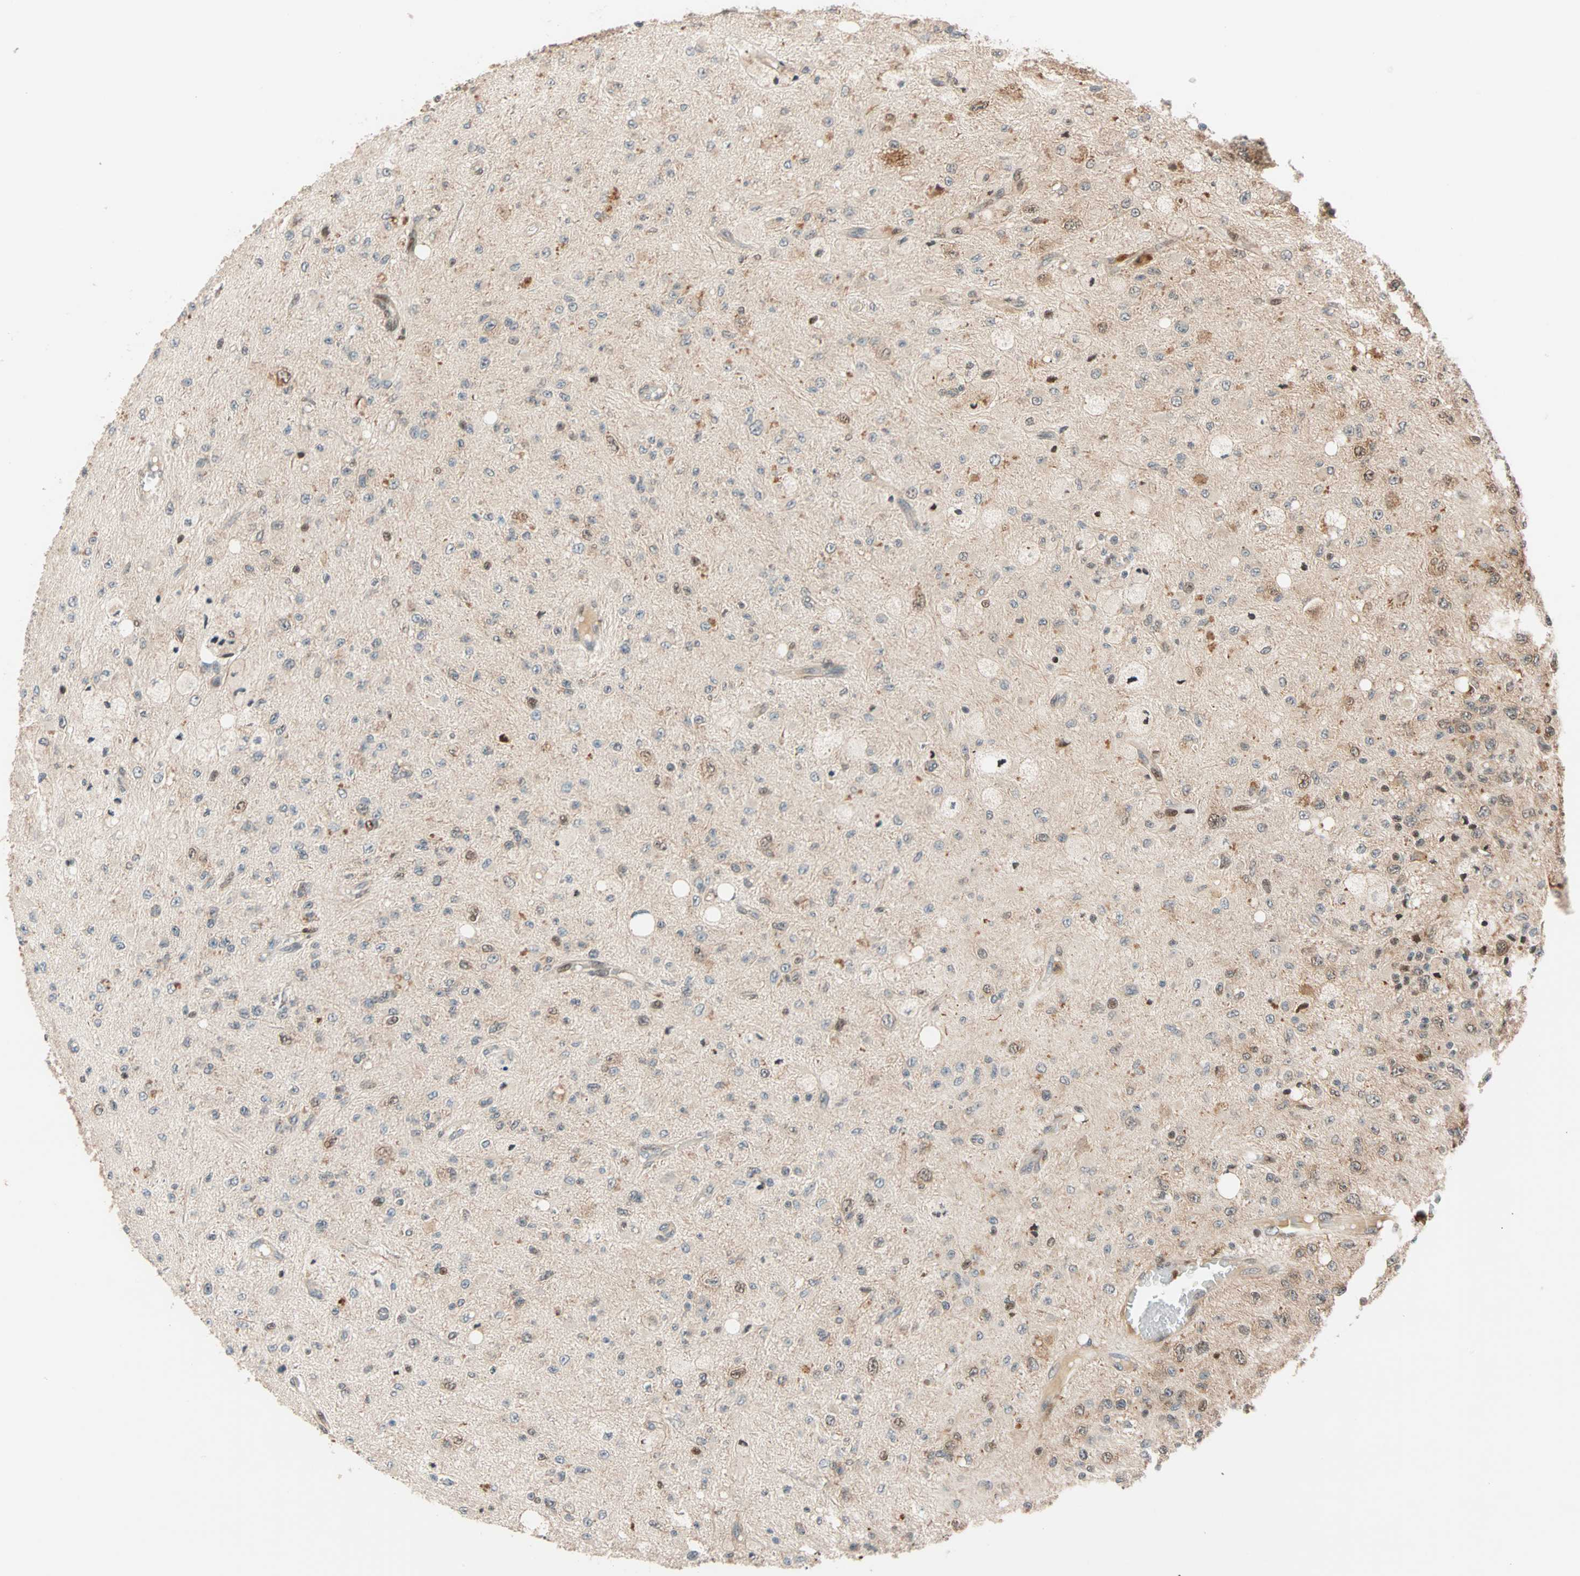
{"staining": {"intensity": "moderate", "quantity": "25%-75%", "location": "cytoplasmic/membranous,nuclear"}, "tissue": "glioma", "cell_type": "Tumor cells", "image_type": "cancer", "snomed": [{"axis": "morphology", "description": "Glioma, malignant, High grade"}, {"axis": "topography", "description": "pancreas cauda"}], "caption": "A medium amount of moderate cytoplasmic/membranous and nuclear positivity is present in about 25%-75% of tumor cells in malignant high-grade glioma tissue. The staining was performed using DAB (3,3'-diaminobenzidine) to visualize the protein expression in brown, while the nuclei were stained in blue with hematoxylin (Magnification: 20x).", "gene": "HECW1", "patient": {"sex": "male", "age": 60}}